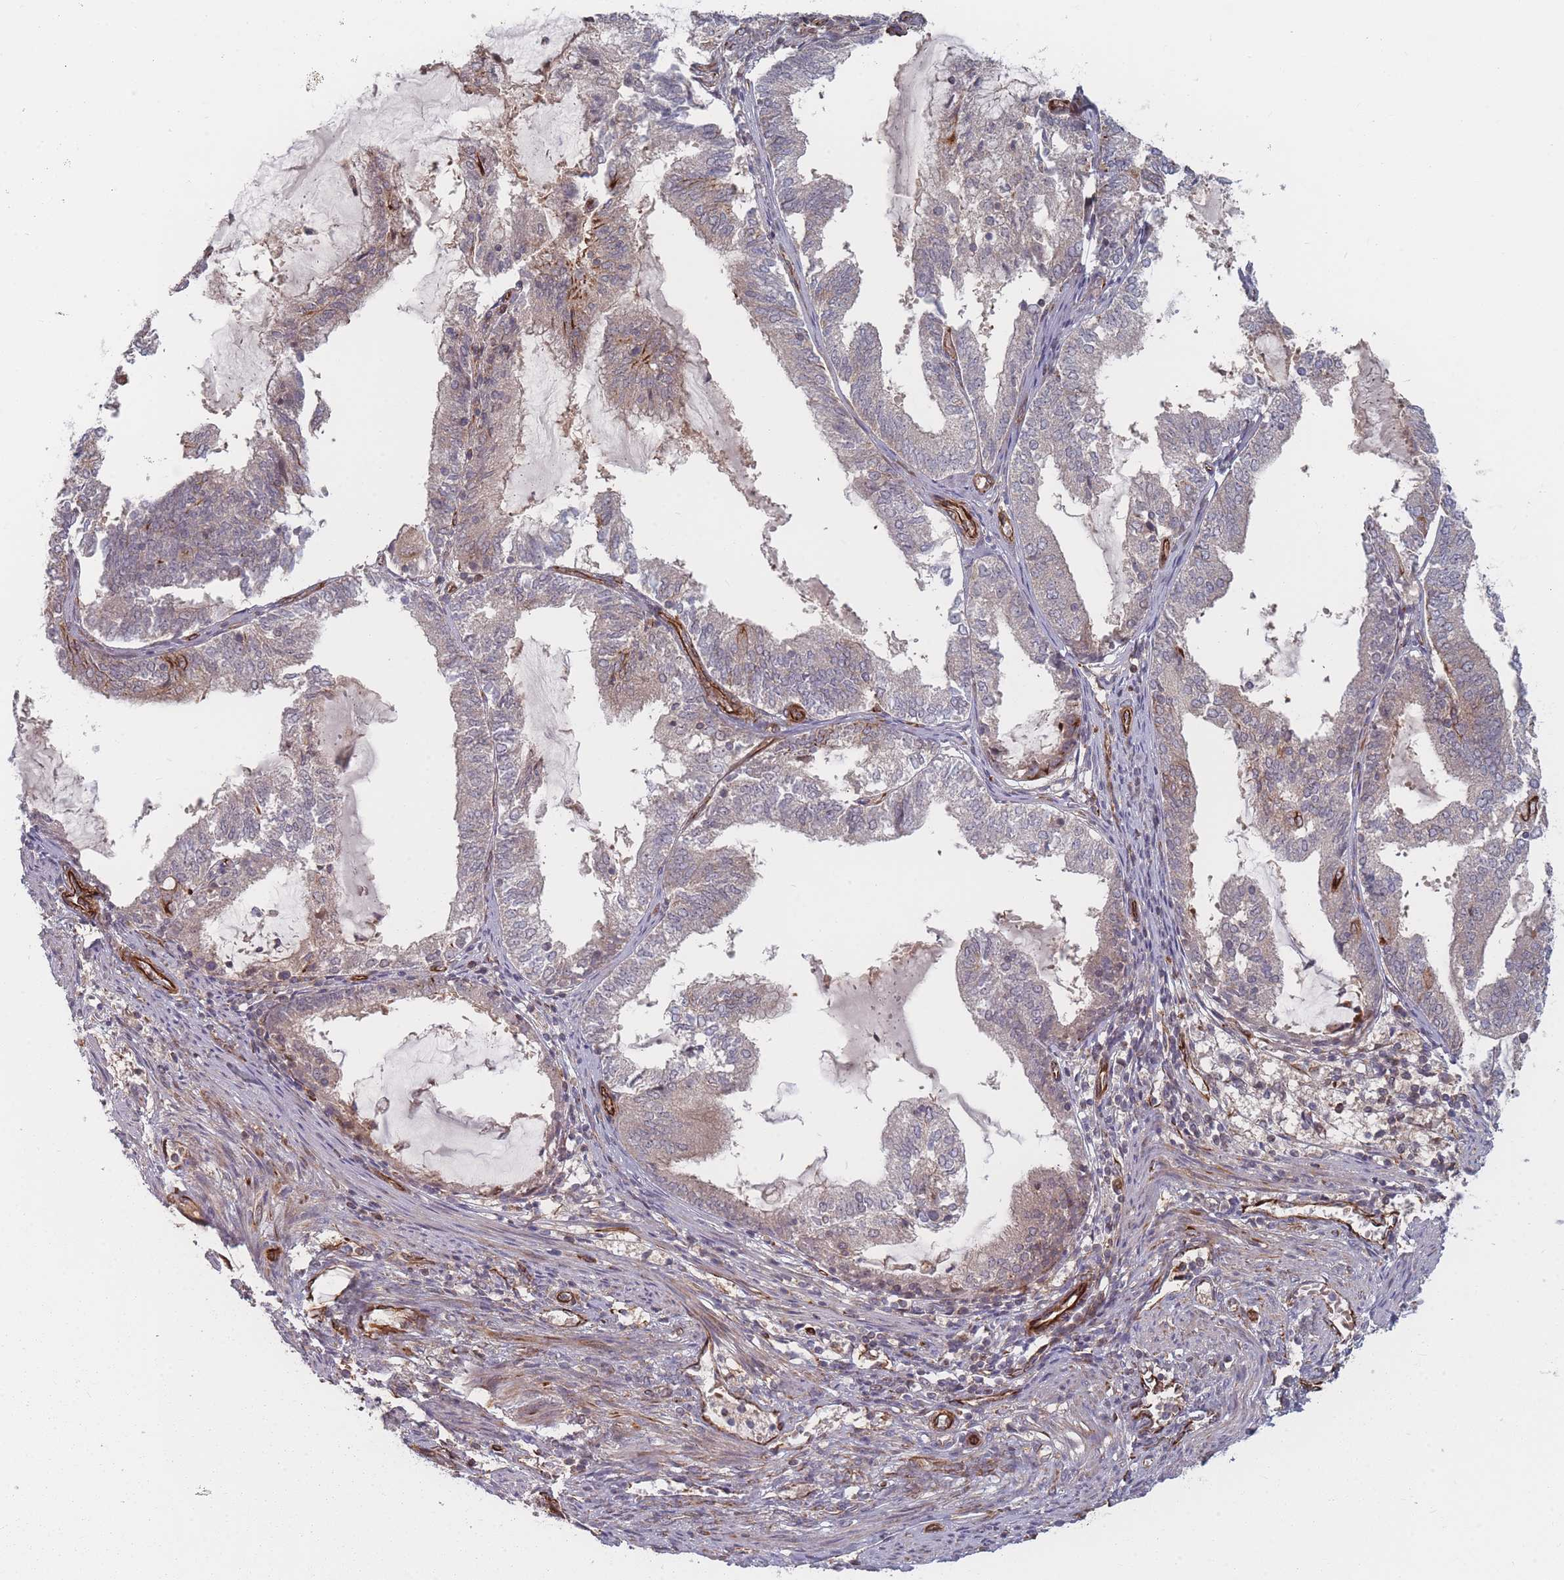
{"staining": {"intensity": "weak", "quantity": "<25%", "location": "cytoplasmic/membranous"}, "tissue": "endometrial cancer", "cell_type": "Tumor cells", "image_type": "cancer", "snomed": [{"axis": "morphology", "description": "Adenocarcinoma, NOS"}, {"axis": "topography", "description": "Endometrium"}], "caption": "Adenocarcinoma (endometrial) was stained to show a protein in brown. There is no significant staining in tumor cells. The staining is performed using DAB brown chromogen with nuclei counter-stained in using hematoxylin.", "gene": "EEF1AKMT2", "patient": {"sex": "female", "age": 81}}